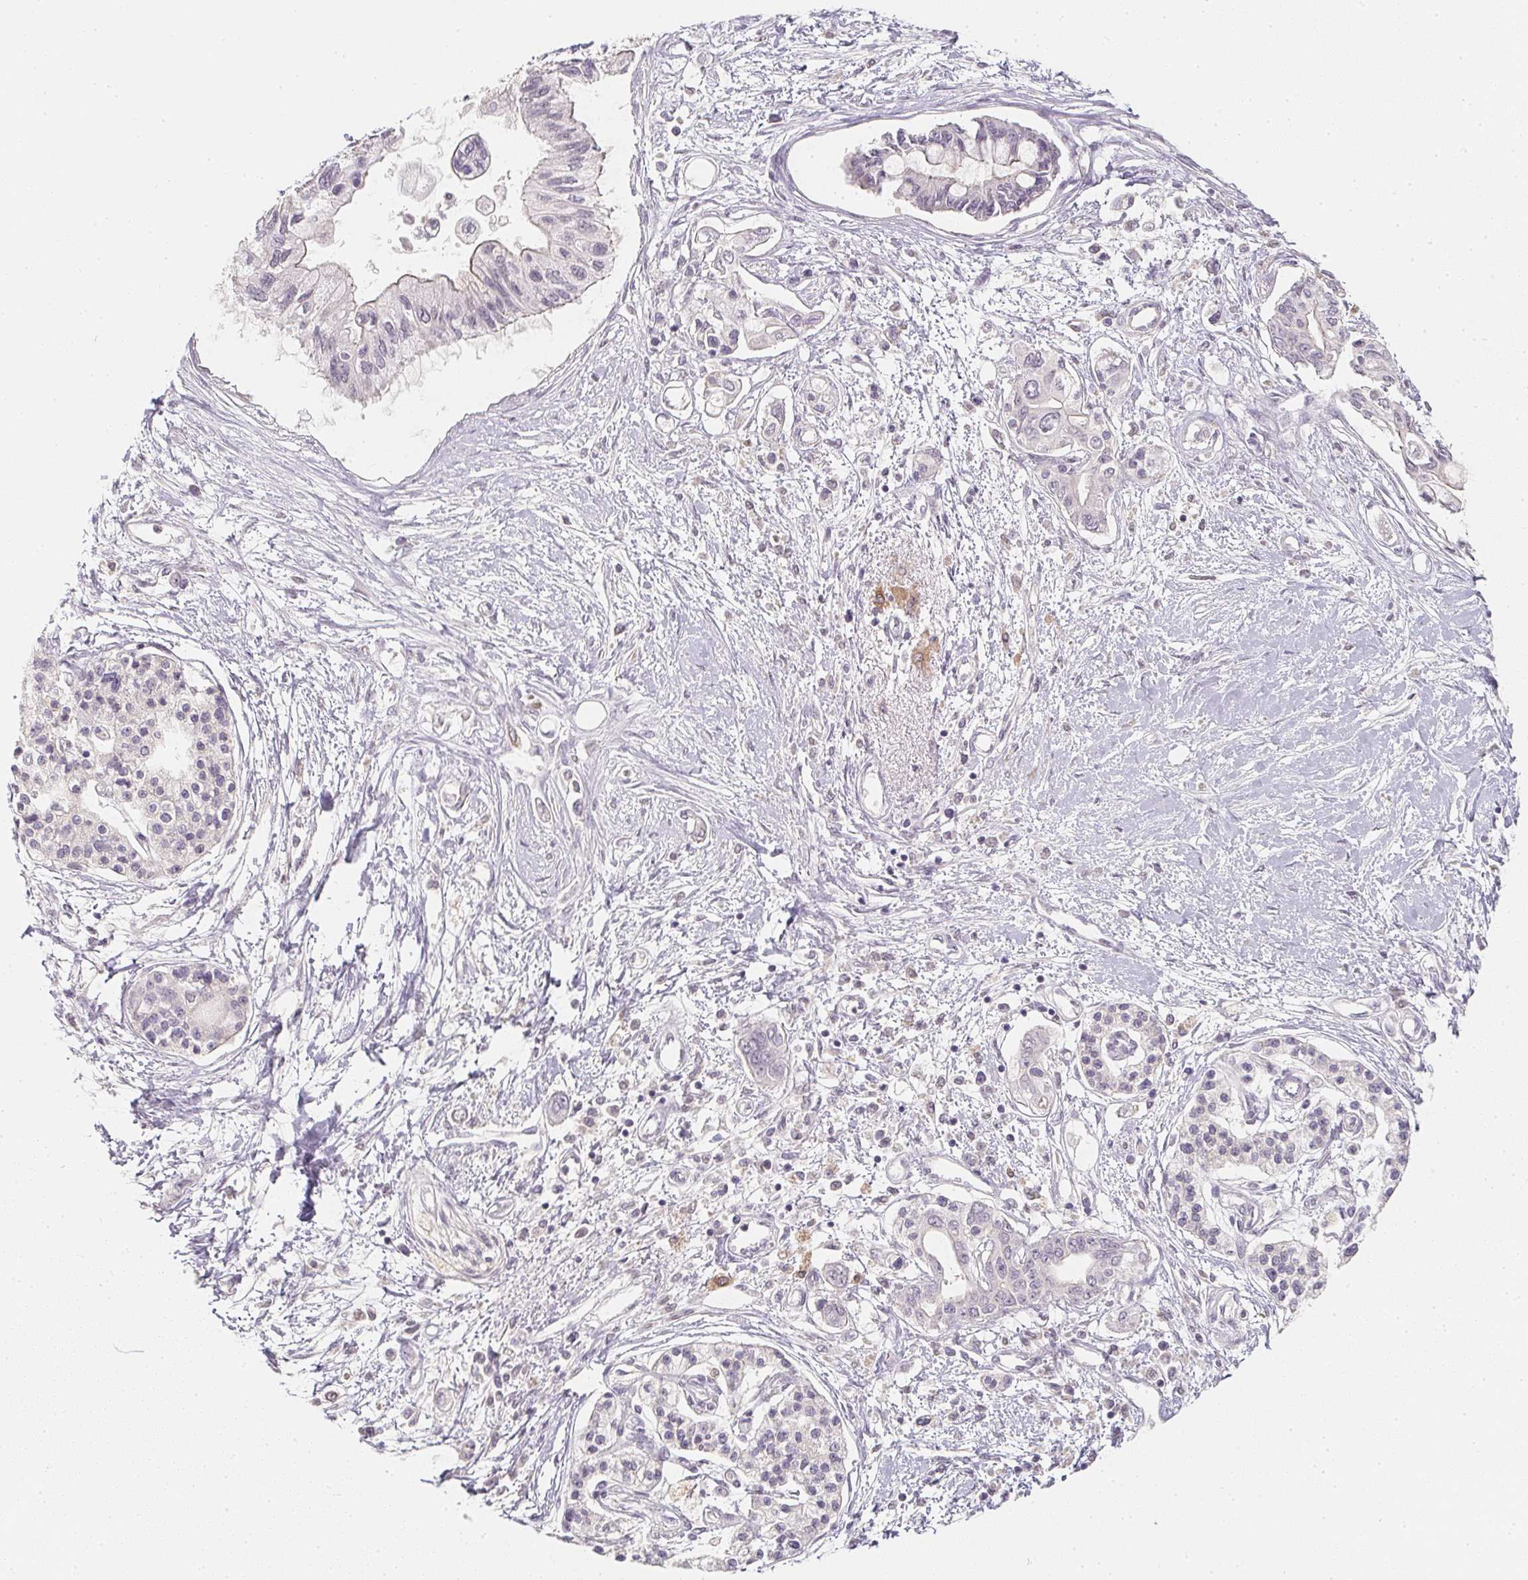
{"staining": {"intensity": "negative", "quantity": "none", "location": "none"}, "tissue": "pancreatic cancer", "cell_type": "Tumor cells", "image_type": "cancer", "snomed": [{"axis": "morphology", "description": "Adenocarcinoma, NOS"}, {"axis": "topography", "description": "Pancreas"}], "caption": "IHC micrograph of neoplastic tissue: human pancreatic adenocarcinoma stained with DAB displays no significant protein expression in tumor cells.", "gene": "SOAT1", "patient": {"sex": "female", "age": 77}}